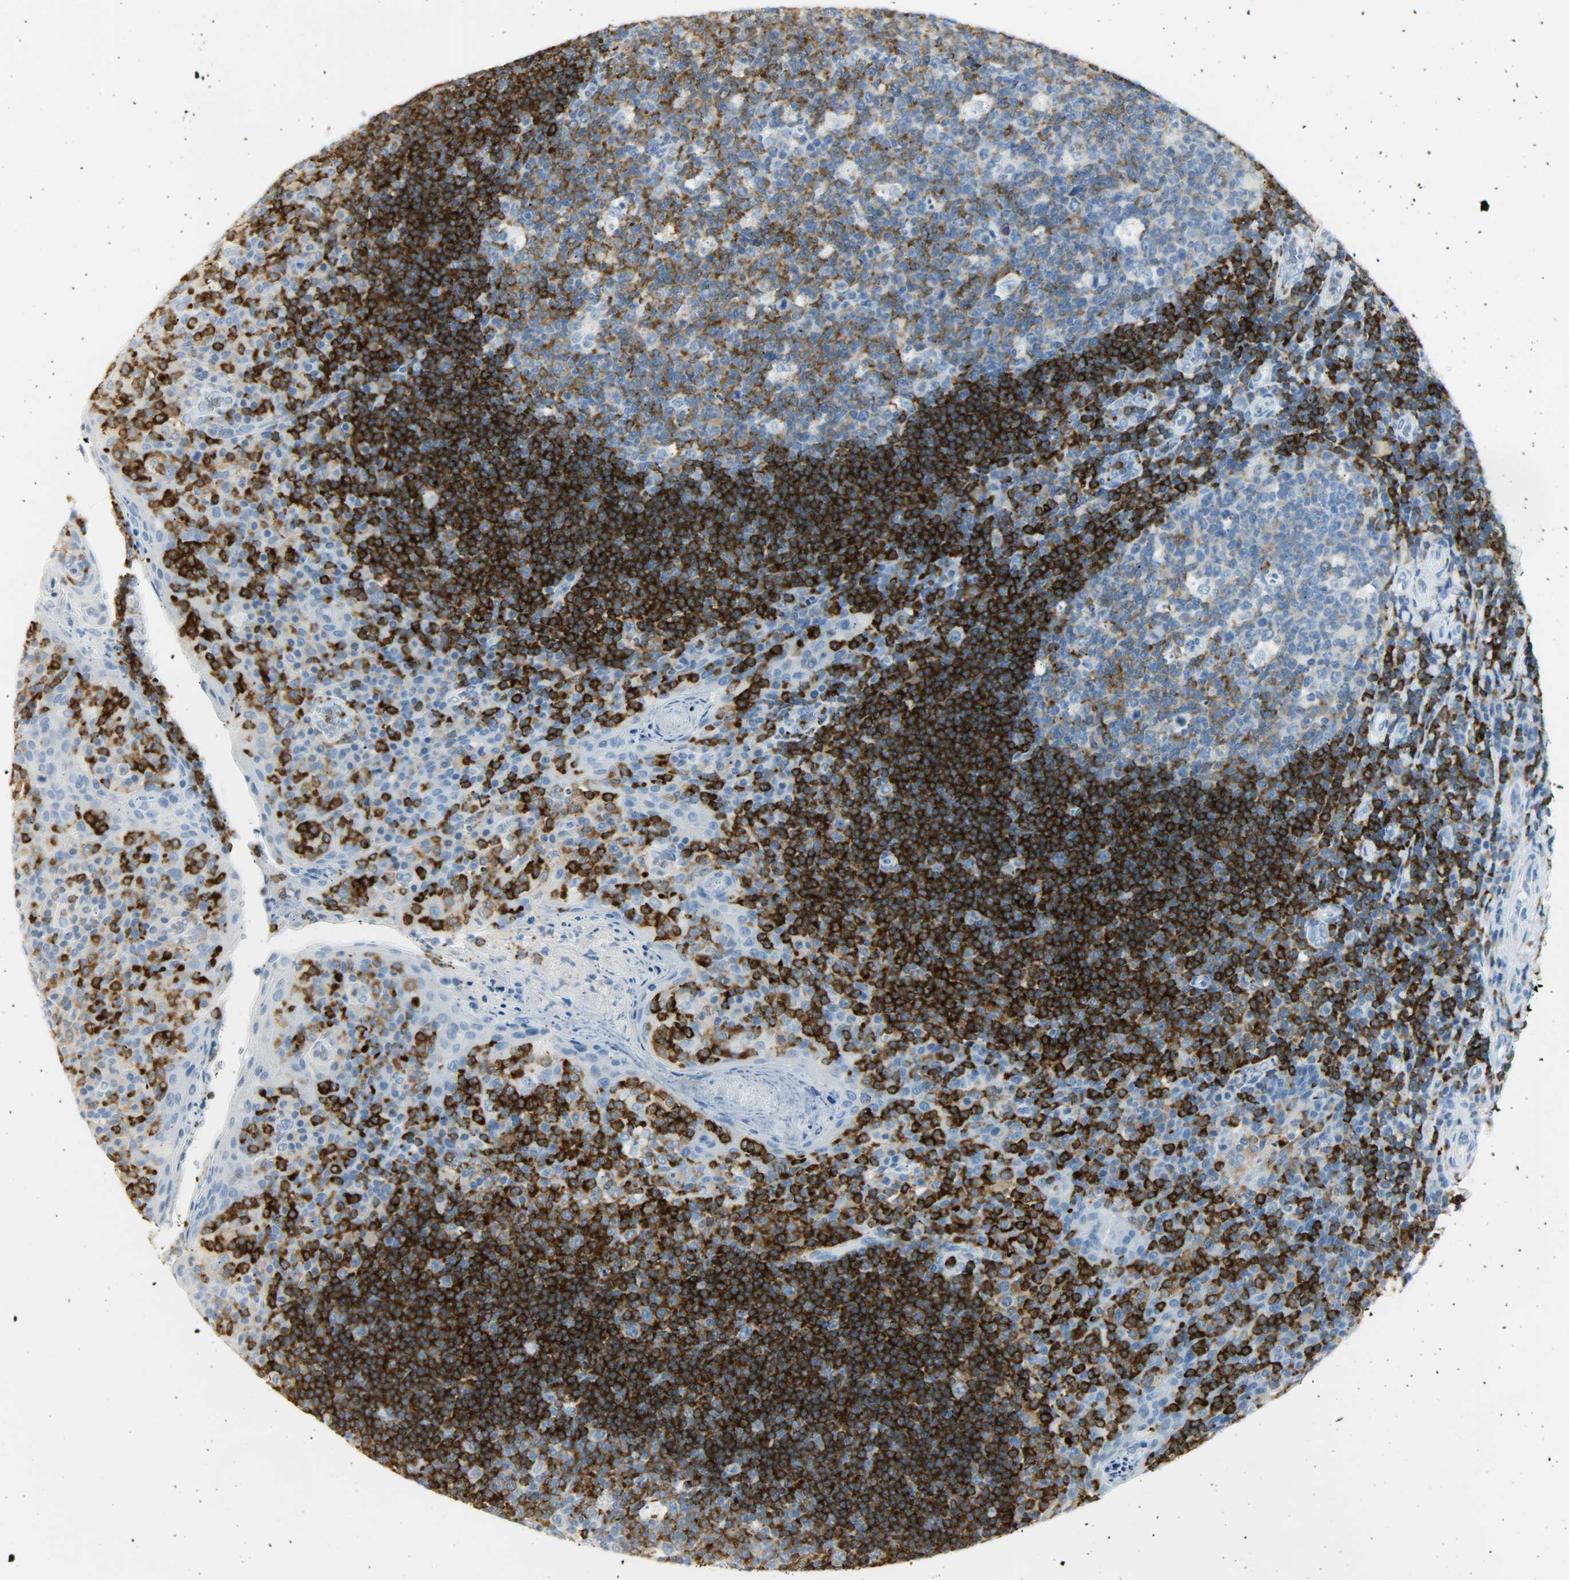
{"staining": {"intensity": "moderate", "quantity": ">75%", "location": "cytoplasmic/membranous"}, "tissue": "tonsil", "cell_type": "Germinal center cells", "image_type": "normal", "snomed": [{"axis": "morphology", "description": "Normal tissue, NOS"}, {"axis": "topography", "description": "Tonsil"}], "caption": "Unremarkable tonsil demonstrates moderate cytoplasmic/membranous positivity in approximately >75% of germinal center cells The staining was performed using DAB, with brown indicating positive protein expression. Nuclei are stained blue with hematoxylin..", "gene": "PTPN6", "patient": {"sex": "male", "age": 17}}